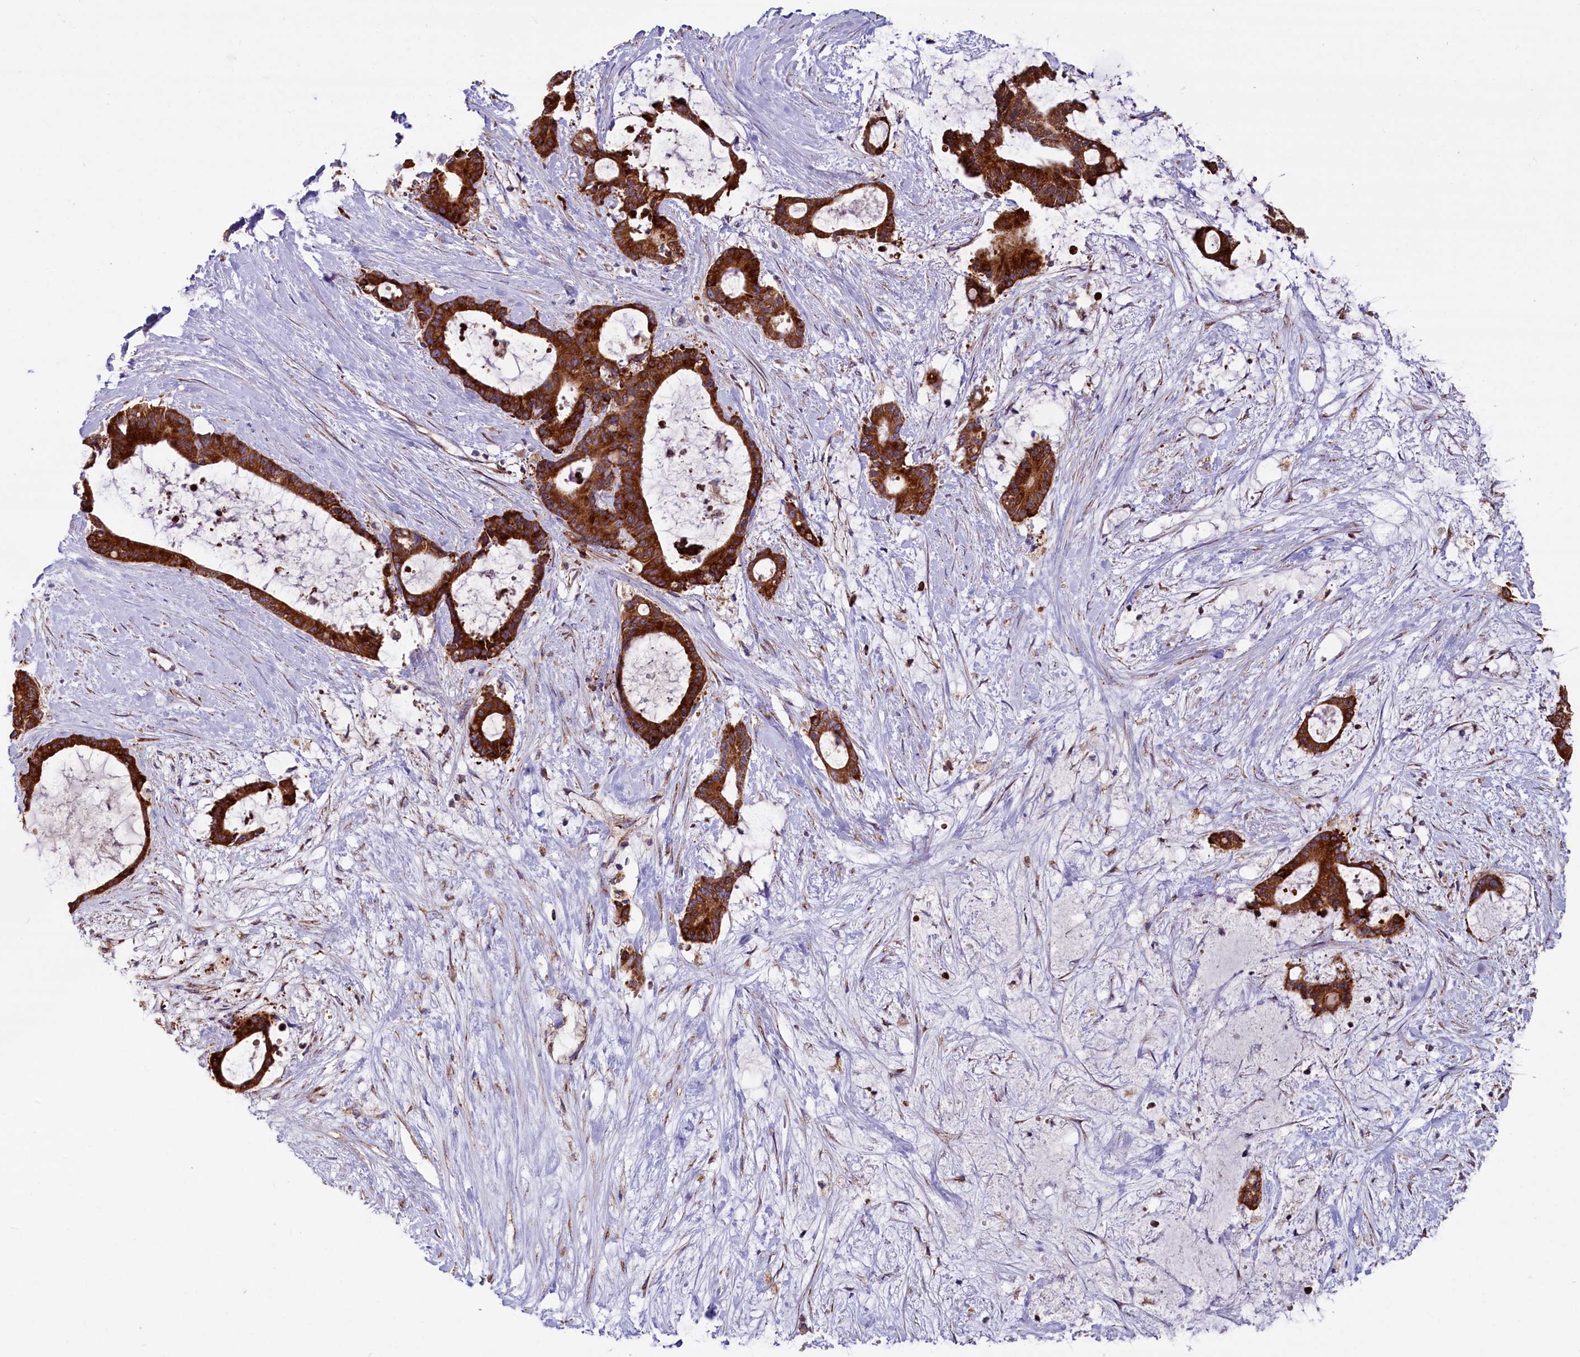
{"staining": {"intensity": "strong", "quantity": ">75%", "location": "cytoplasmic/membranous"}, "tissue": "liver cancer", "cell_type": "Tumor cells", "image_type": "cancer", "snomed": [{"axis": "morphology", "description": "Normal tissue, NOS"}, {"axis": "morphology", "description": "Cholangiocarcinoma"}, {"axis": "topography", "description": "Liver"}, {"axis": "topography", "description": "Peripheral nerve tissue"}], "caption": "Protein expression by IHC displays strong cytoplasmic/membranous staining in about >75% of tumor cells in liver cancer. Immunohistochemistry stains the protein in brown and the nuclei are stained blue.", "gene": "ZSWIM1", "patient": {"sex": "female", "age": 73}}